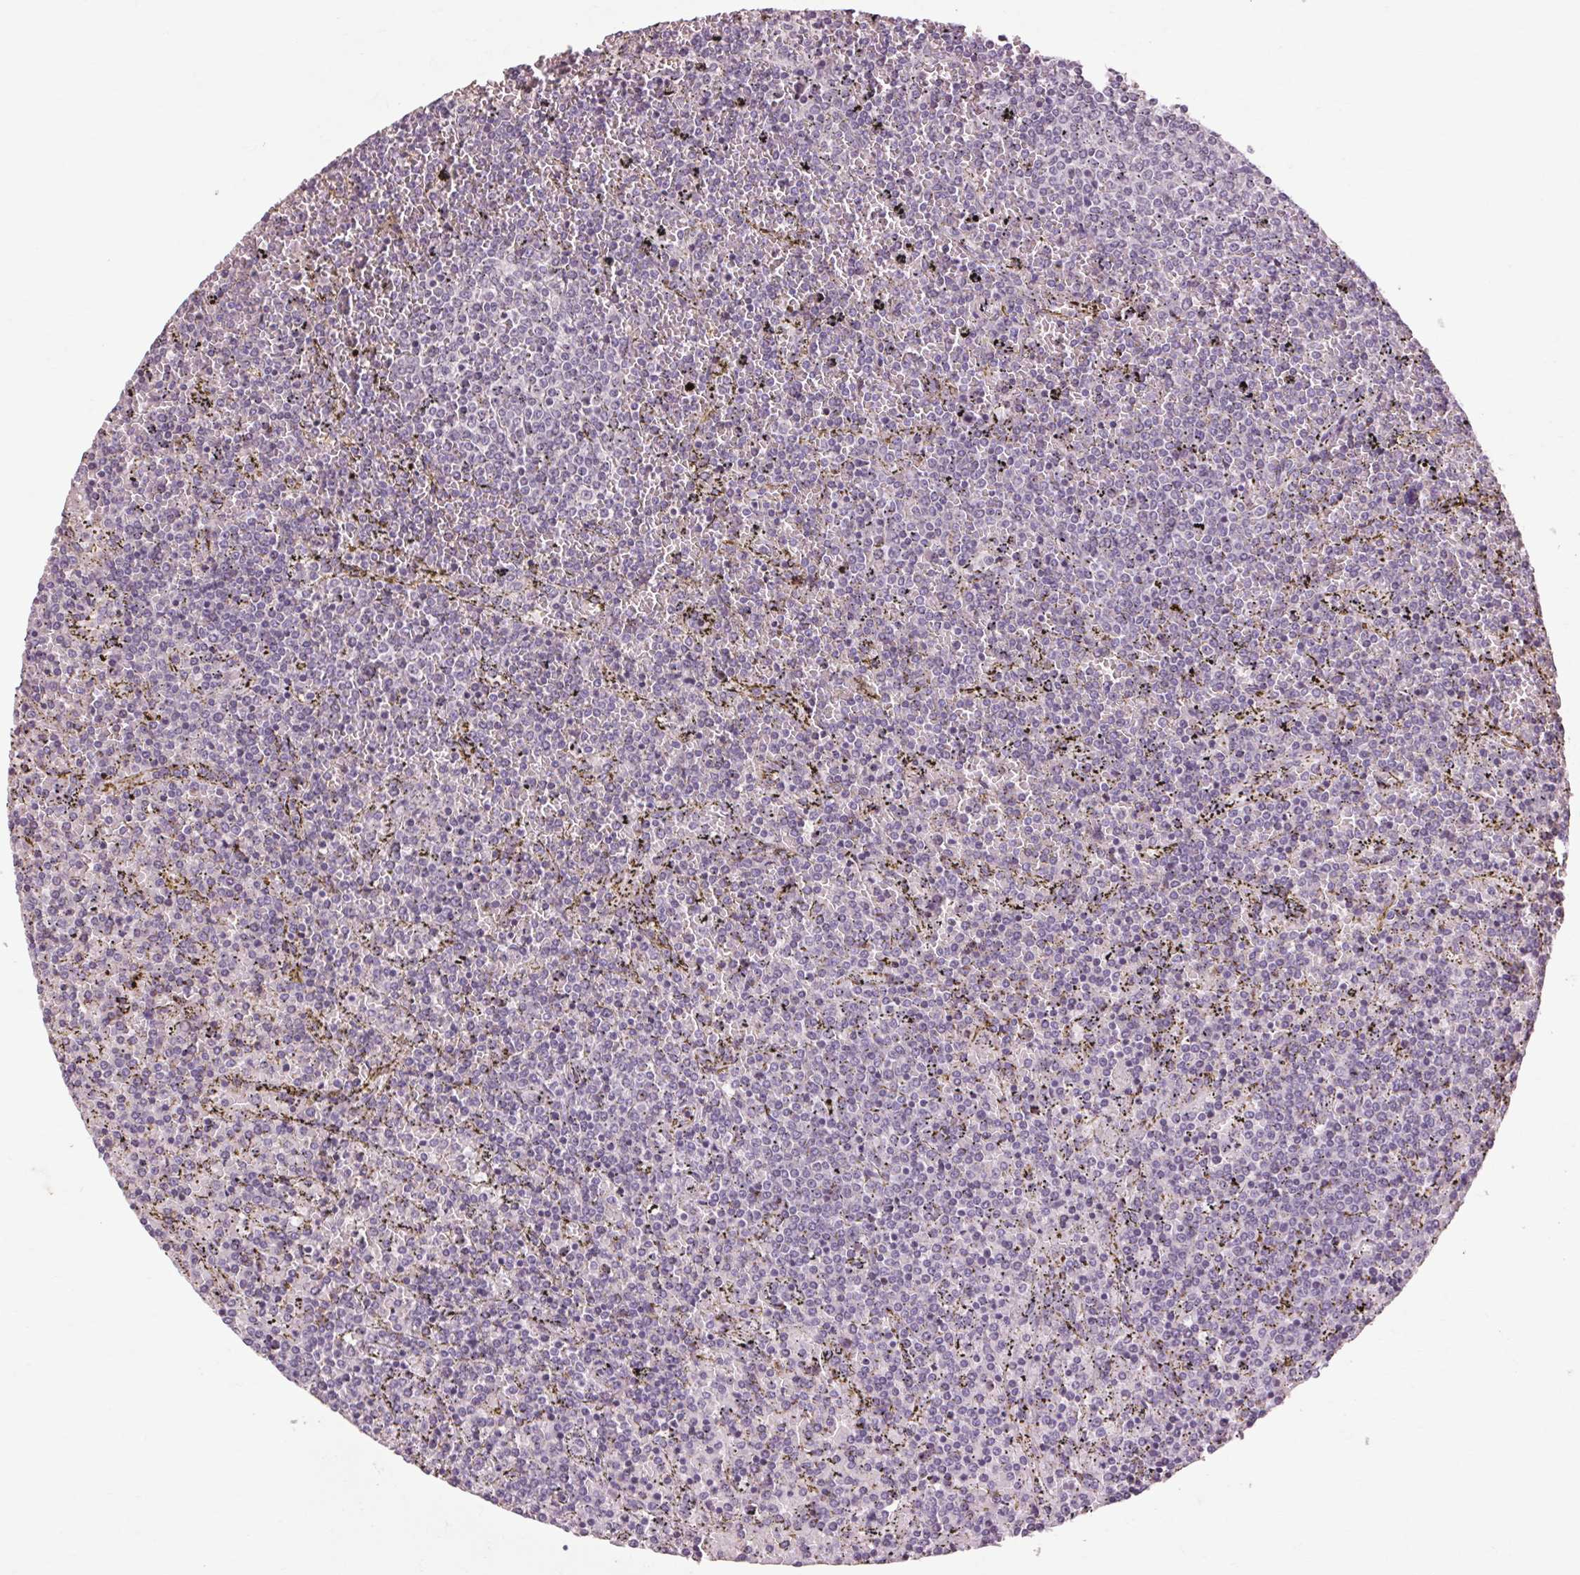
{"staining": {"intensity": "negative", "quantity": "none", "location": "none"}, "tissue": "lymphoma", "cell_type": "Tumor cells", "image_type": "cancer", "snomed": [{"axis": "morphology", "description": "Malignant lymphoma, non-Hodgkin's type, Low grade"}, {"axis": "topography", "description": "Spleen"}], "caption": "This micrograph is of lymphoma stained with immunohistochemistry to label a protein in brown with the nuclei are counter-stained blue. There is no positivity in tumor cells. (DAB (3,3'-diaminobenzidine) immunohistochemistry visualized using brightfield microscopy, high magnification).", "gene": "POMC", "patient": {"sex": "female", "age": 77}}